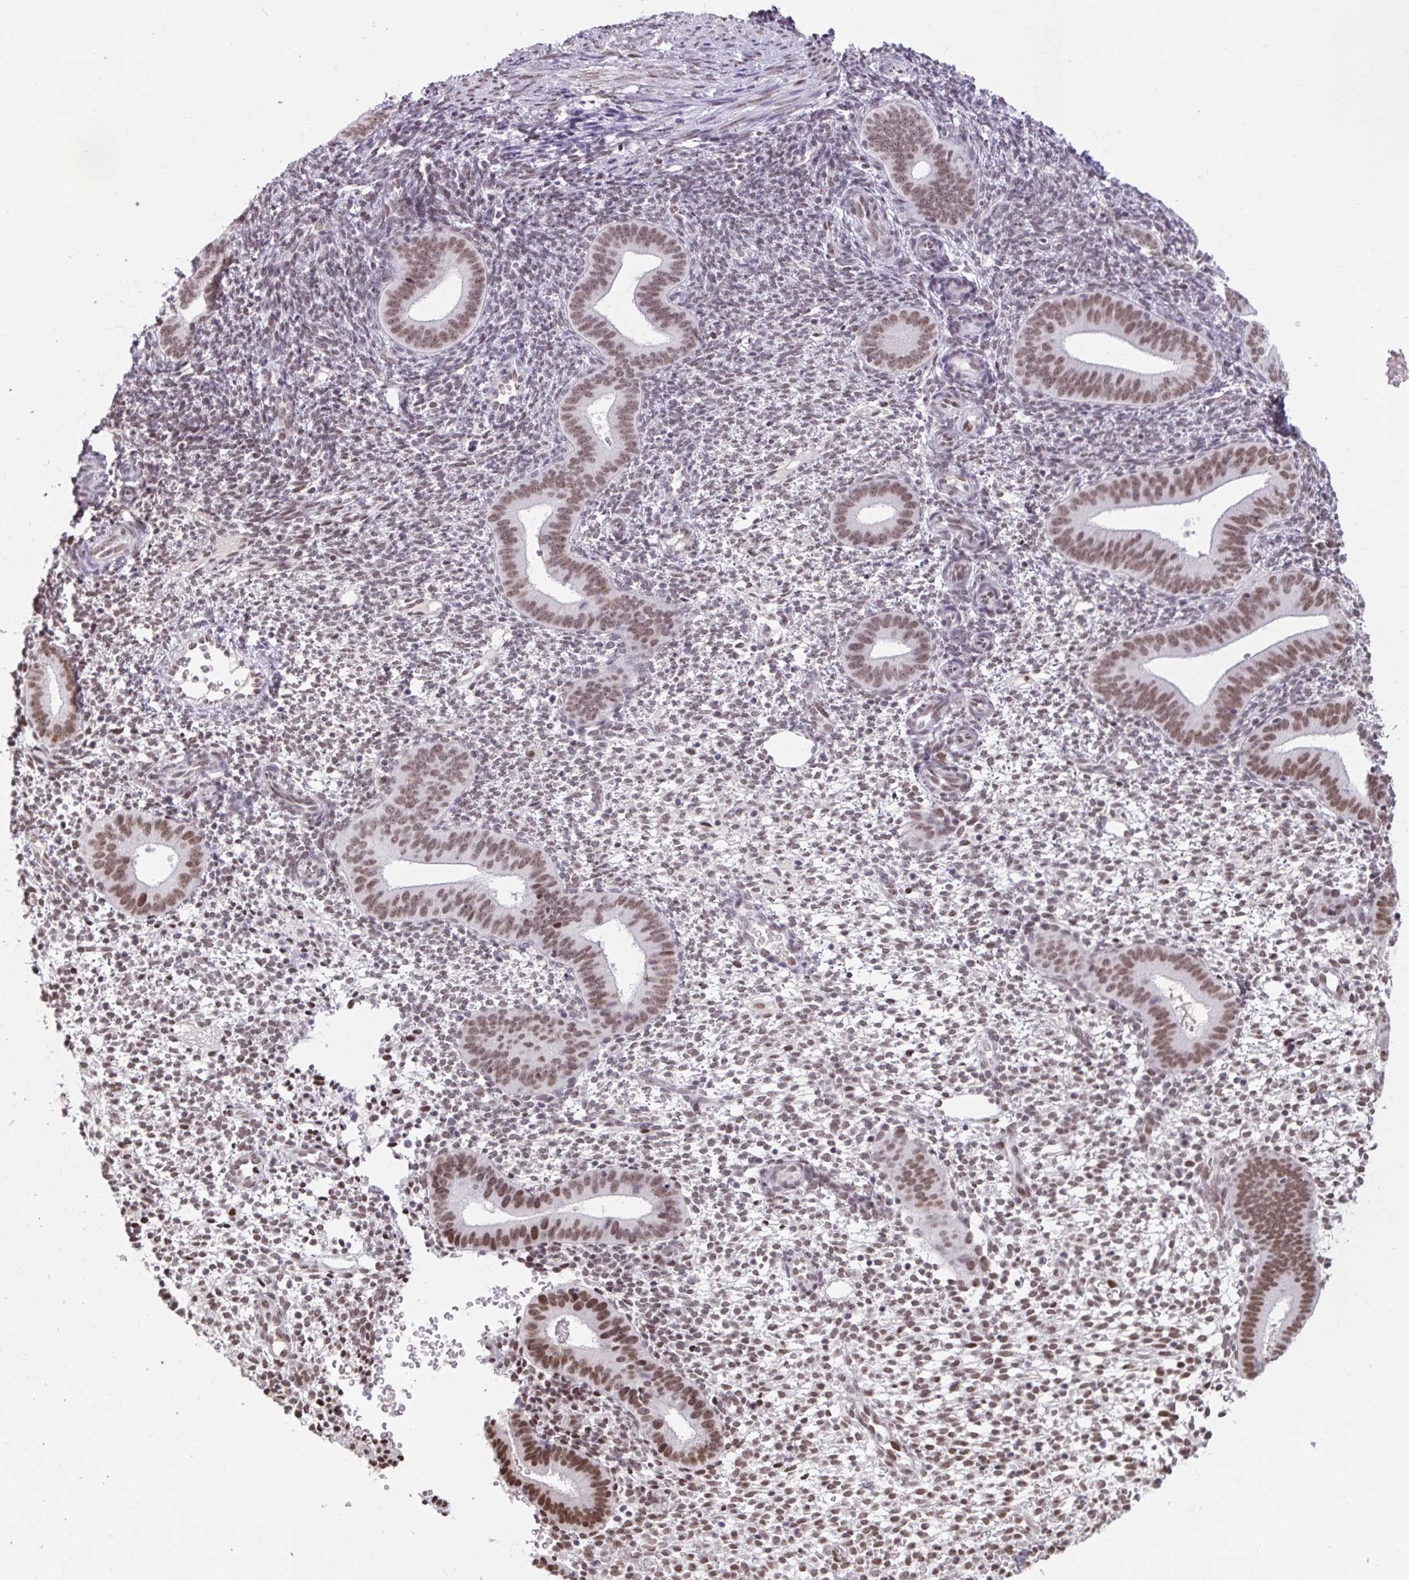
{"staining": {"intensity": "moderate", "quantity": "25%-75%", "location": "nuclear"}, "tissue": "endometrium", "cell_type": "Cells in endometrial stroma", "image_type": "normal", "snomed": [{"axis": "morphology", "description": "Normal tissue, NOS"}, {"axis": "topography", "description": "Endometrium"}], "caption": "Protein staining of benign endometrium exhibits moderate nuclear staining in approximately 25%-75% of cells in endometrial stroma. (DAB (3,3'-diaminobenzidine) IHC, brown staining for protein, blue staining for nuclei).", "gene": "CBFA2T2", "patient": {"sex": "female", "age": 40}}